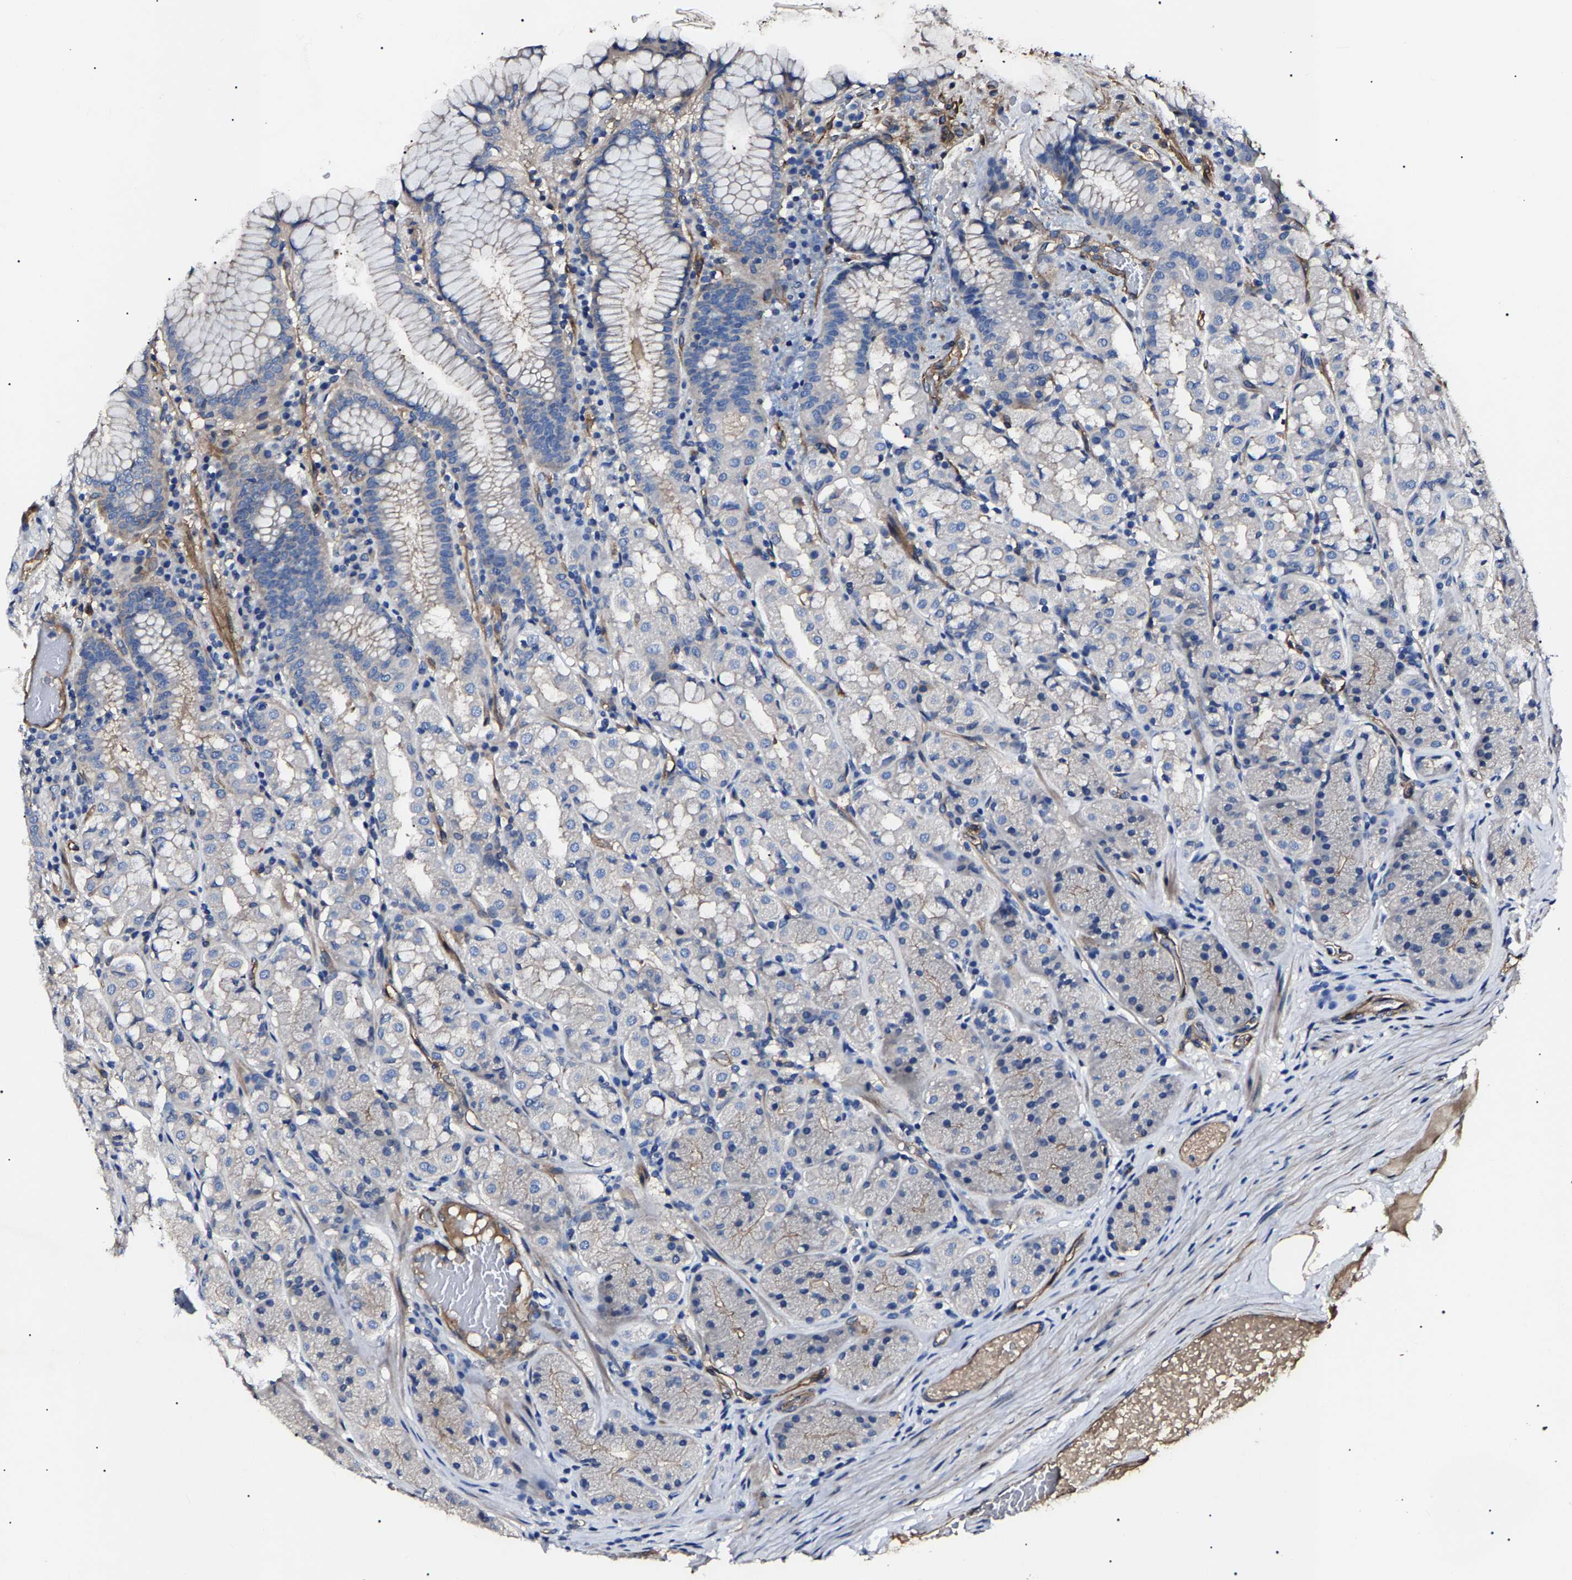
{"staining": {"intensity": "negative", "quantity": "none", "location": "none"}, "tissue": "stomach", "cell_type": "Glandular cells", "image_type": "normal", "snomed": [{"axis": "morphology", "description": "Normal tissue, NOS"}, {"axis": "topography", "description": "Stomach"}, {"axis": "topography", "description": "Stomach, lower"}], "caption": "Glandular cells show no significant protein staining in benign stomach. (Immunohistochemistry (ihc), brightfield microscopy, high magnification).", "gene": "KLHL42", "patient": {"sex": "female", "age": 56}}